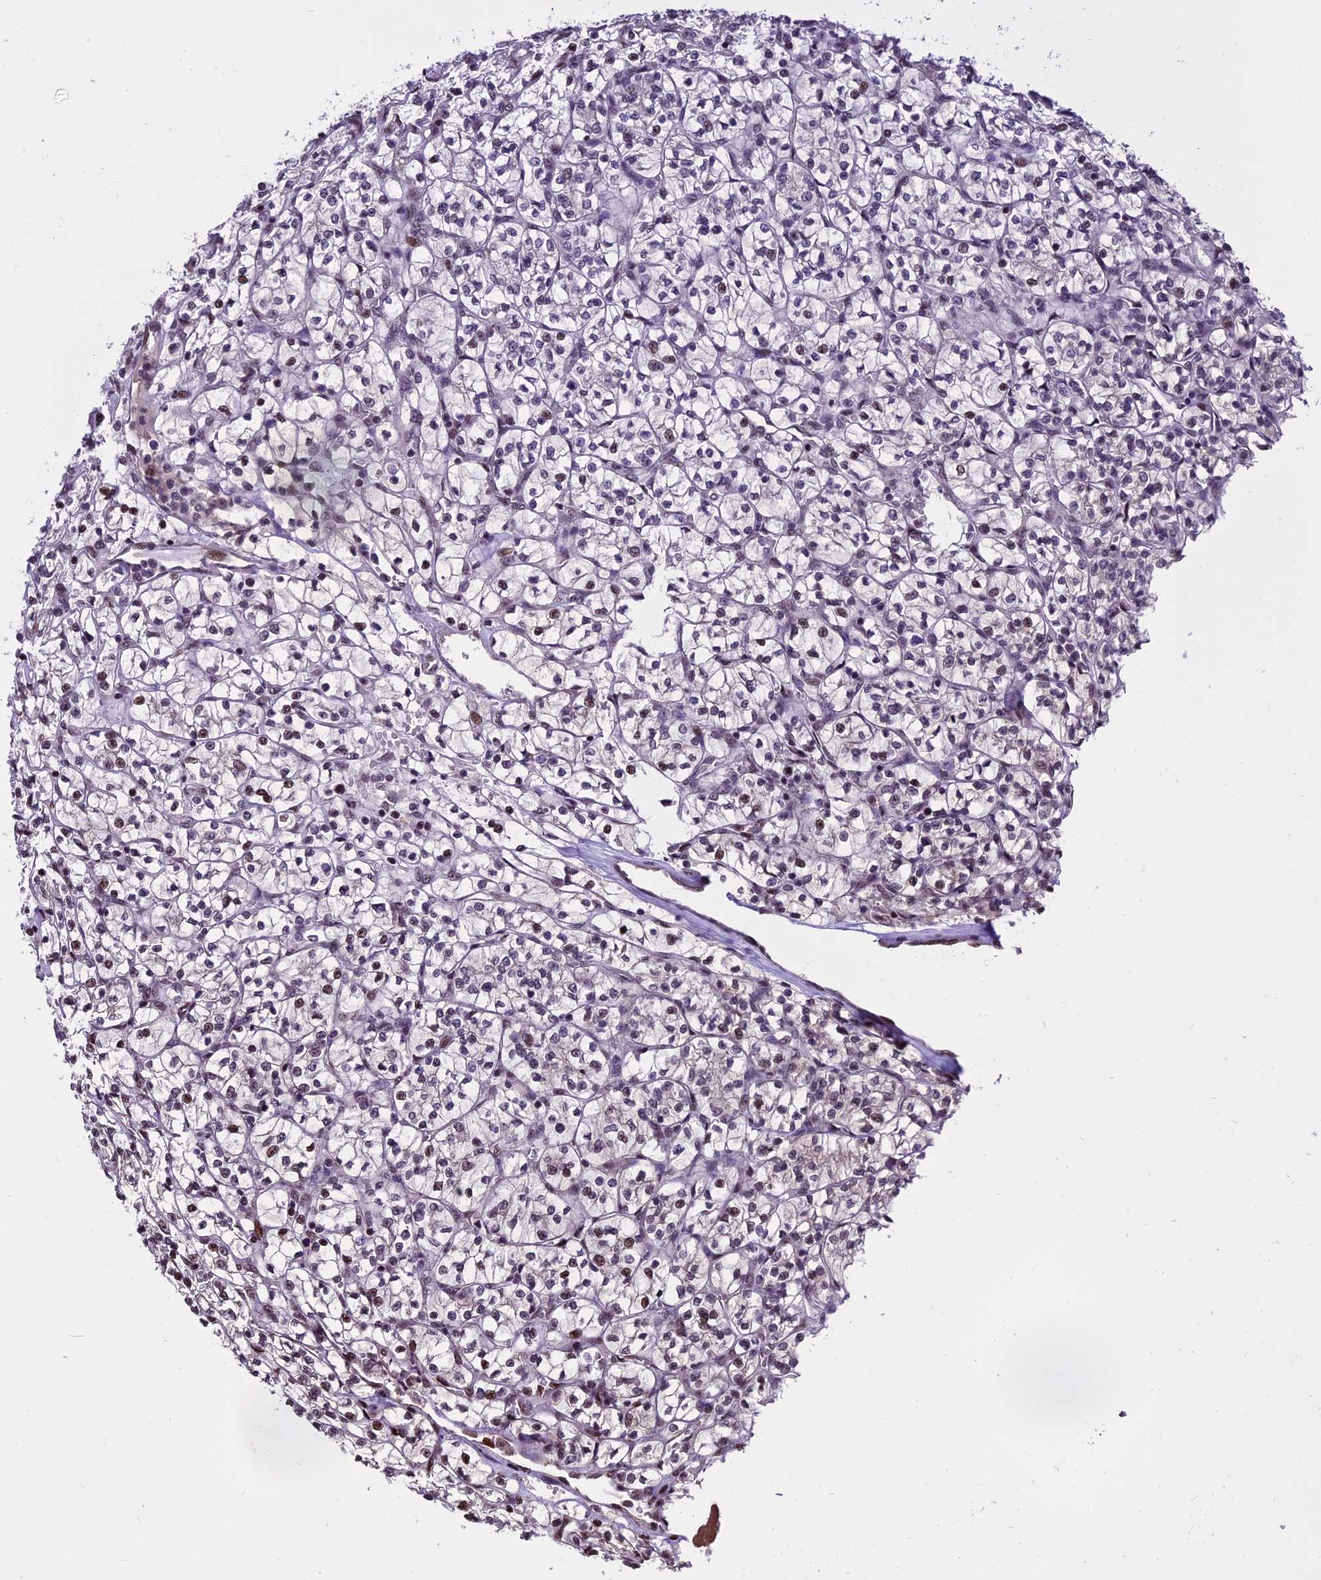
{"staining": {"intensity": "weak", "quantity": "25%-75%", "location": "nuclear"}, "tissue": "renal cancer", "cell_type": "Tumor cells", "image_type": "cancer", "snomed": [{"axis": "morphology", "description": "Adenocarcinoma, NOS"}, {"axis": "topography", "description": "Kidney"}], "caption": "Tumor cells show low levels of weak nuclear positivity in about 25%-75% of cells in human adenocarcinoma (renal).", "gene": "POLR3E", "patient": {"sex": "female", "age": 64}}